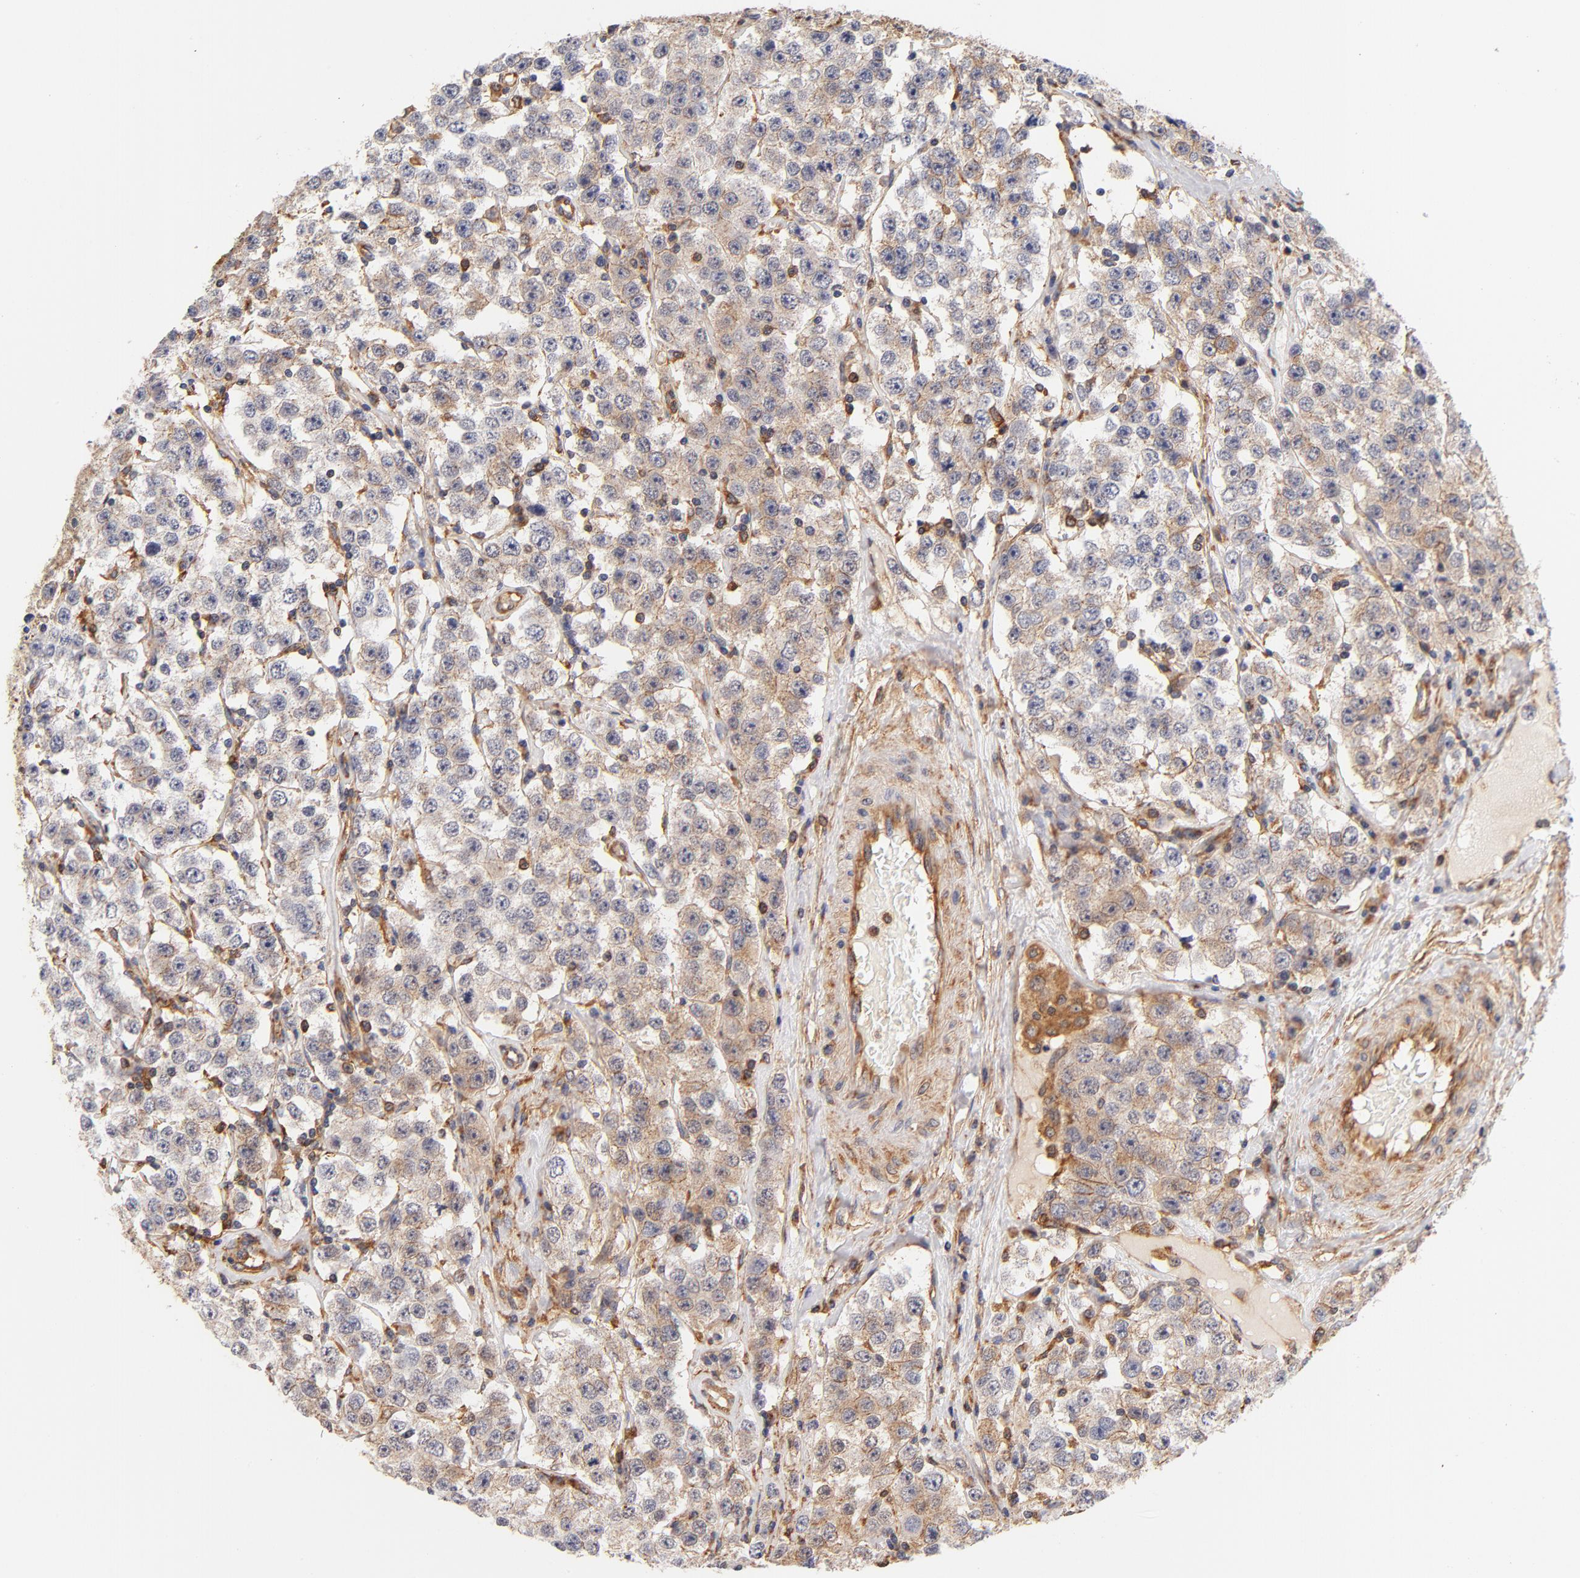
{"staining": {"intensity": "weak", "quantity": "25%-75%", "location": "cytoplasmic/membranous"}, "tissue": "testis cancer", "cell_type": "Tumor cells", "image_type": "cancer", "snomed": [{"axis": "morphology", "description": "Seminoma, NOS"}, {"axis": "topography", "description": "Testis"}], "caption": "Testis seminoma tissue exhibits weak cytoplasmic/membranous expression in approximately 25%-75% of tumor cells", "gene": "FCMR", "patient": {"sex": "male", "age": 52}}